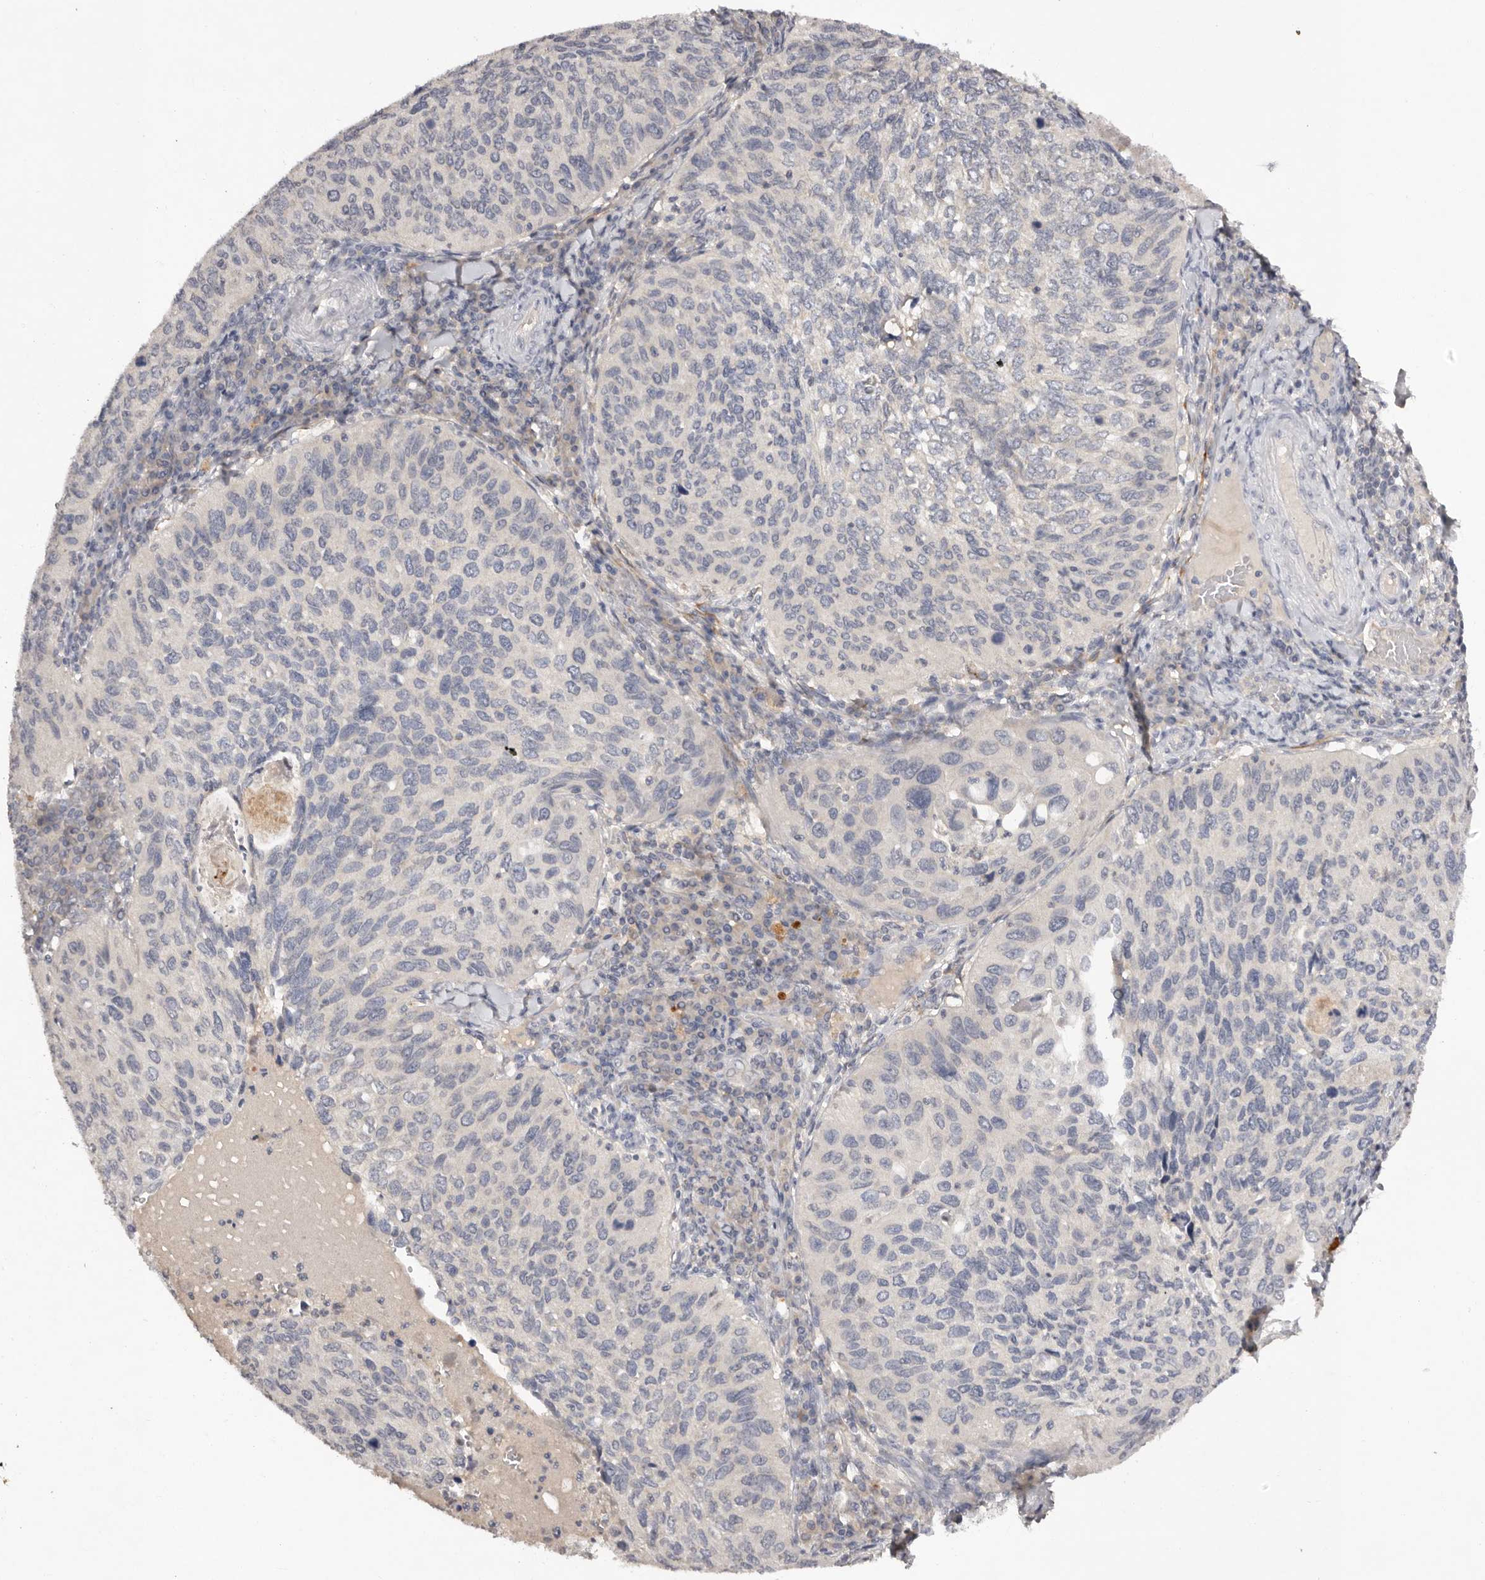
{"staining": {"intensity": "negative", "quantity": "none", "location": "none"}, "tissue": "cervical cancer", "cell_type": "Tumor cells", "image_type": "cancer", "snomed": [{"axis": "morphology", "description": "Squamous cell carcinoma, NOS"}, {"axis": "topography", "description": "Cervix"}], "caption": "High power microscopy photomicrograph of an immunohistochemistry (IHC) micrograph of cervical cancer, revealing no significant positivity in tumor cells.", "gene": "SCUBE2", "patient": {"sex": "female", "age": 38}}